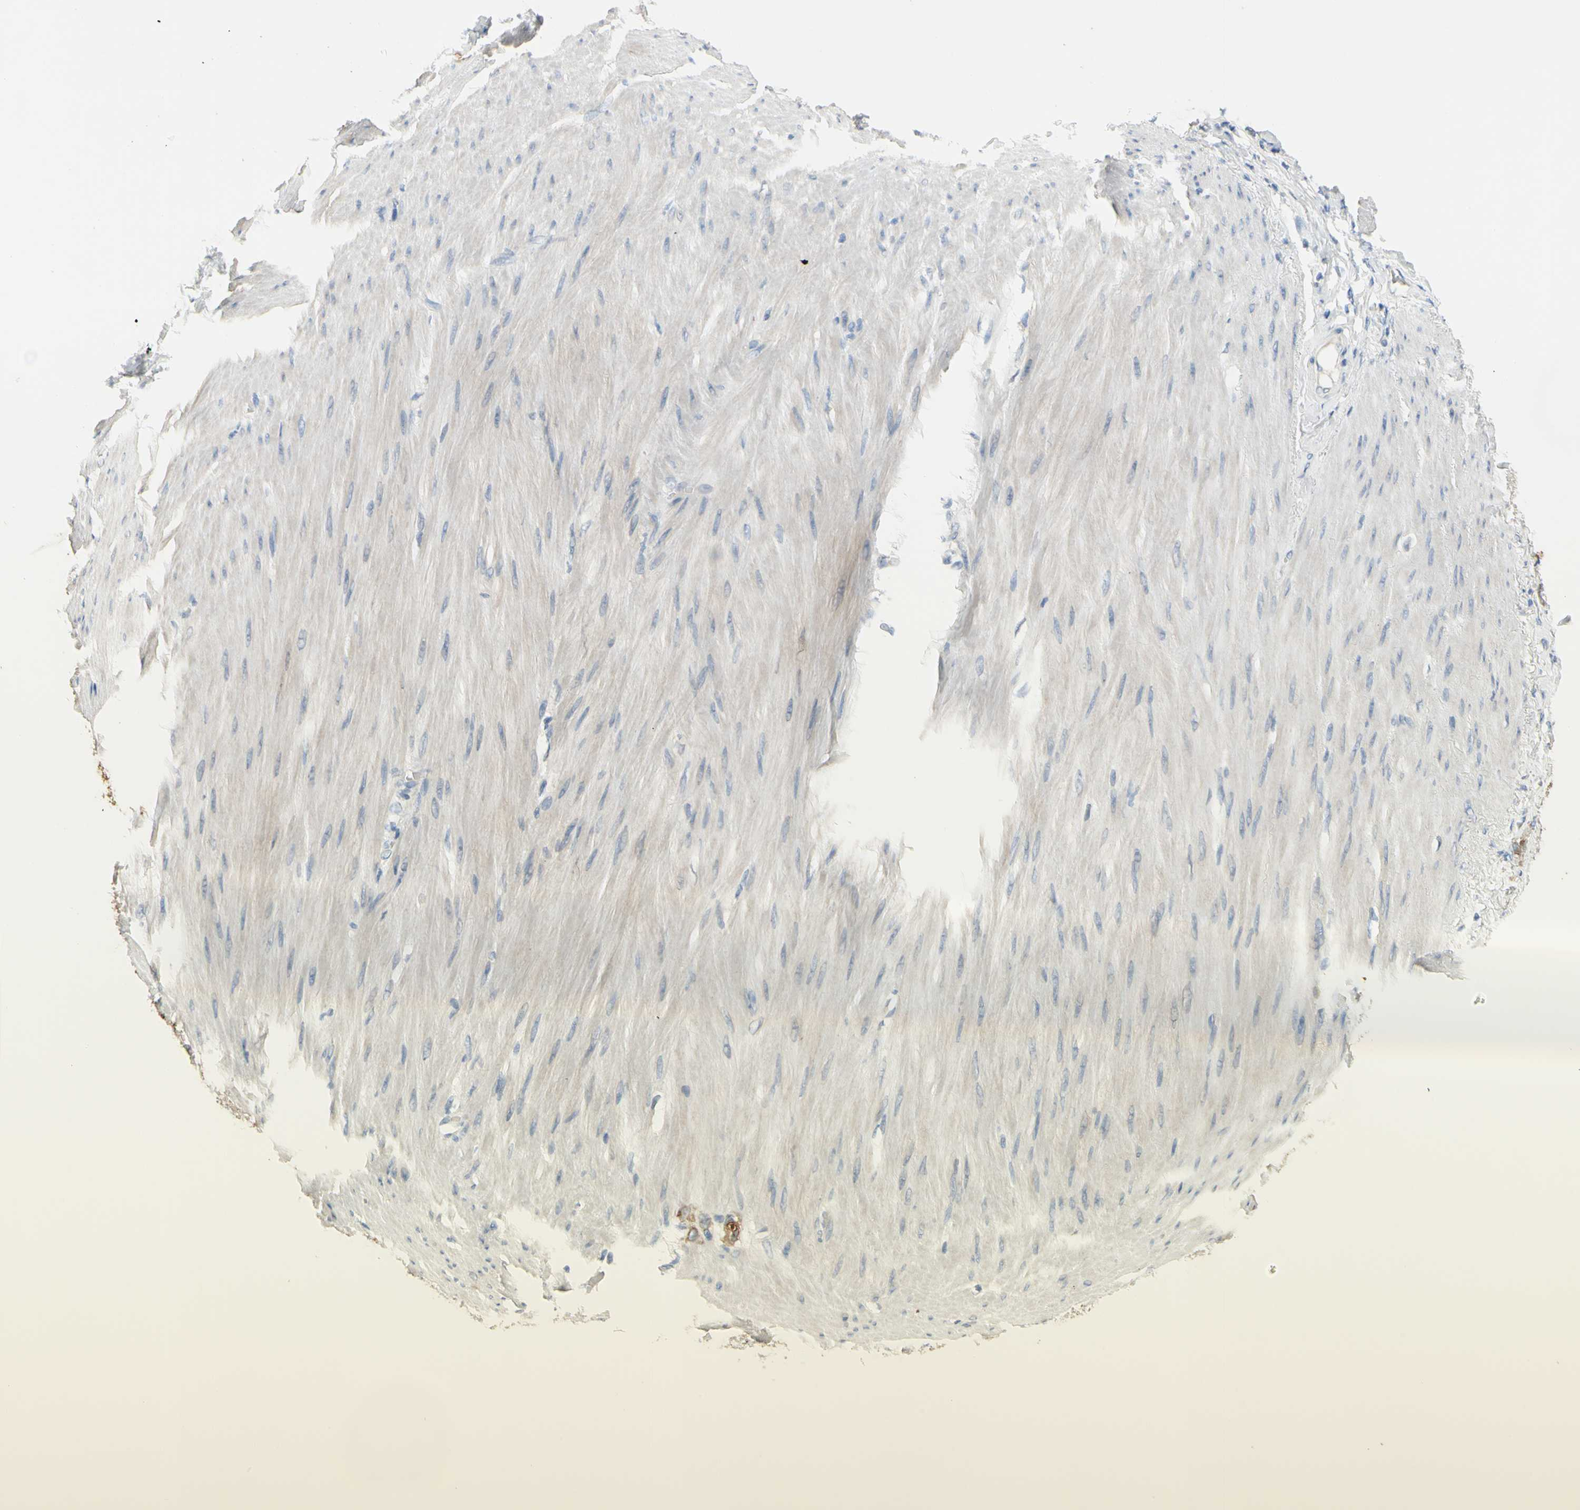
{"staining": {"intensity": "weak", "quantity": ">75%", "location": "cytoplasmic/membranous"}, "tissue": "stomach cancer", "cell_type": "Tumor cells", "image_type": "cancer", "snomed": [{"axis": "morphology", "description": "Adenocarcinoma, NOS"}, {"axis": "topography", "description": "Stomach"}], "caption": "Stomach cancer (adenocarcinoma) stained for a protein displays weak cytoplasmic/membranous positivity in tumor cells.", "gene": "MUC1", "patient": {"sex": "male", "age": 82}}